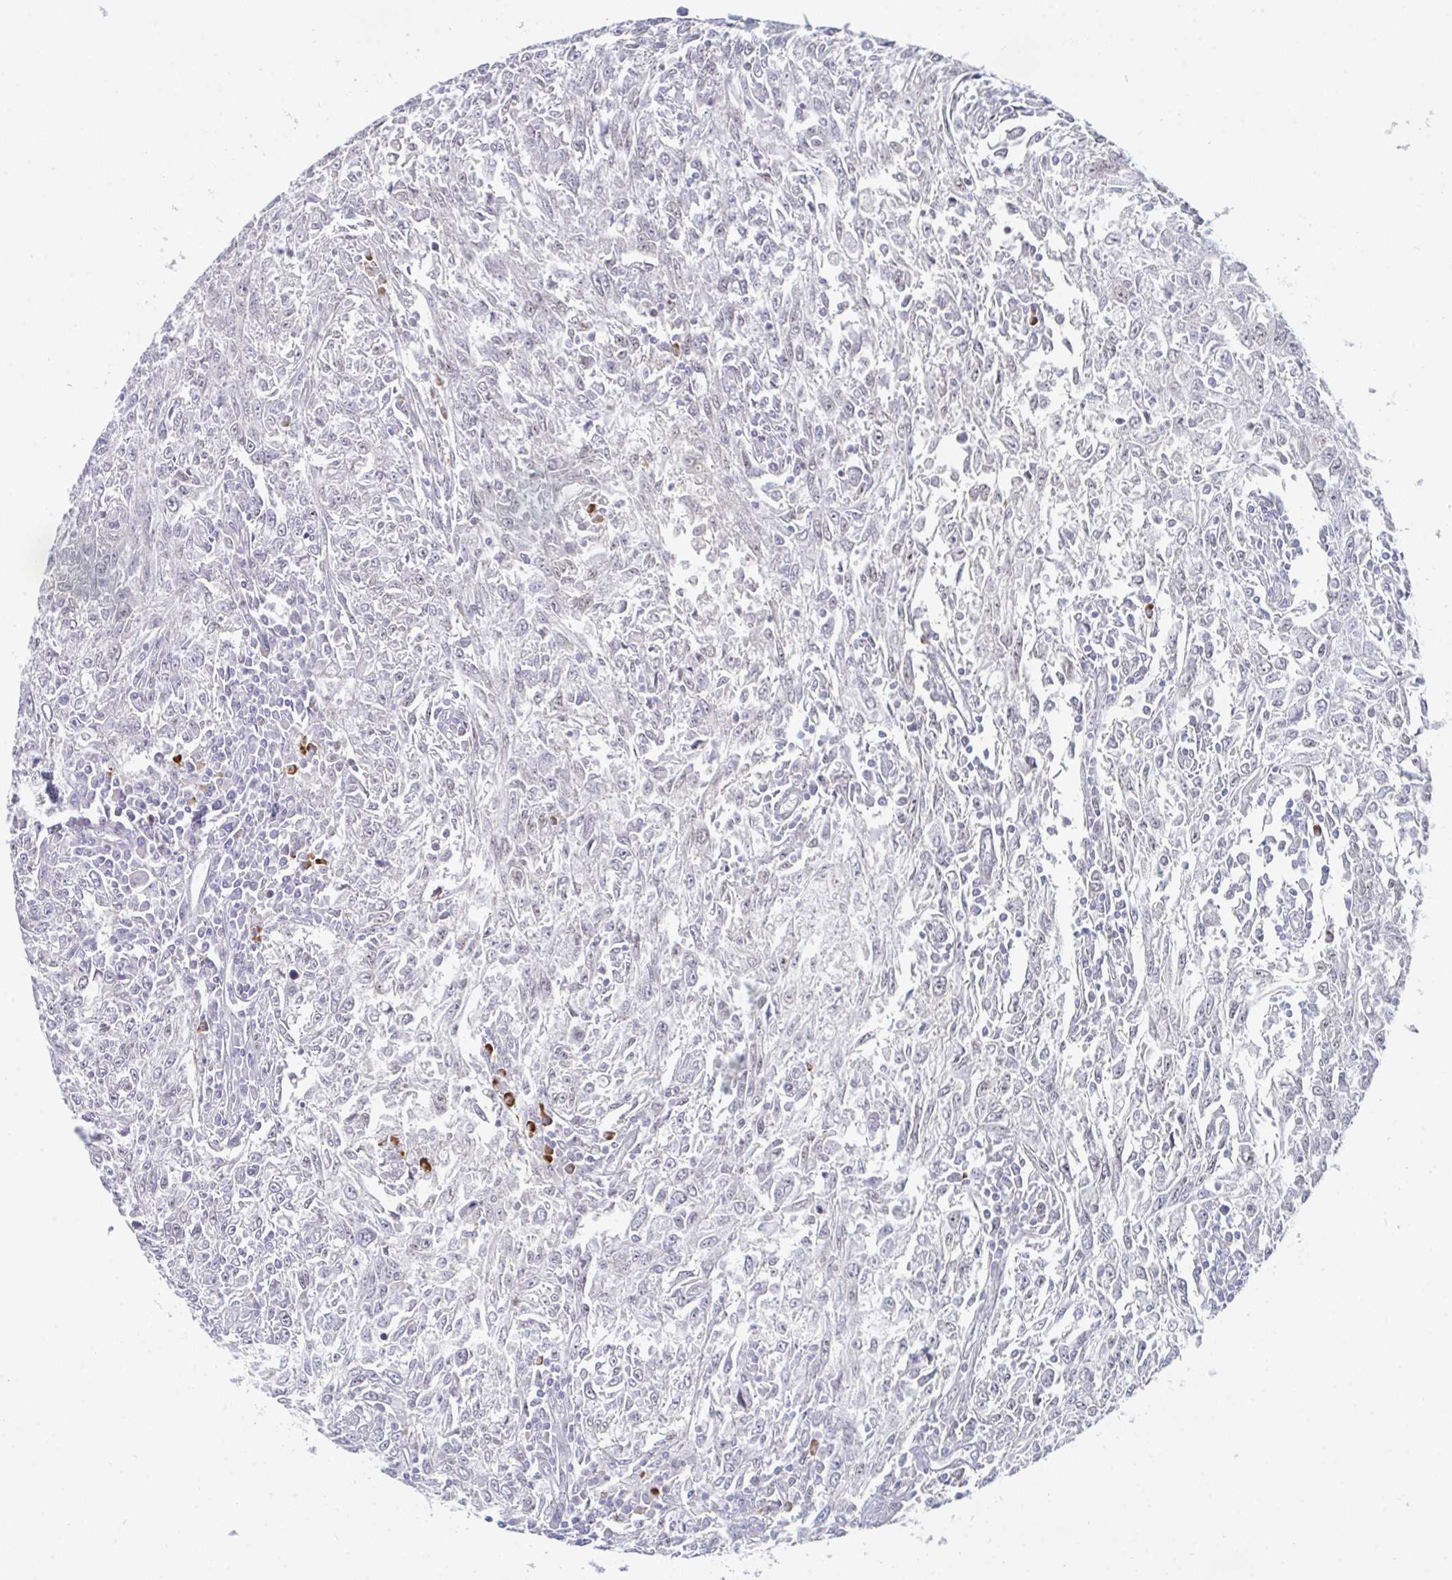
{"staining": {"intensity": "negative", "quantity": "none", "location": "none"}, "tissue": "breast cancer", "cell_type": "Tumor cells", "image_type": "cancer", "snomed": [{"axis": "morphology", "description": "Duct carcinoma"}, {"axis": "topography", "description": "Breast"}], "caption": "IHC image of breast cancer stained for a protein (brown), which shows no staining in tumor cells. (DAB (3,3'-diaminobenzidine) immunohistochemistry visualized using brightfield microscopy, high magnification).", "gene": "CENPT", "patient": {"sex": "female", "age": 50}}